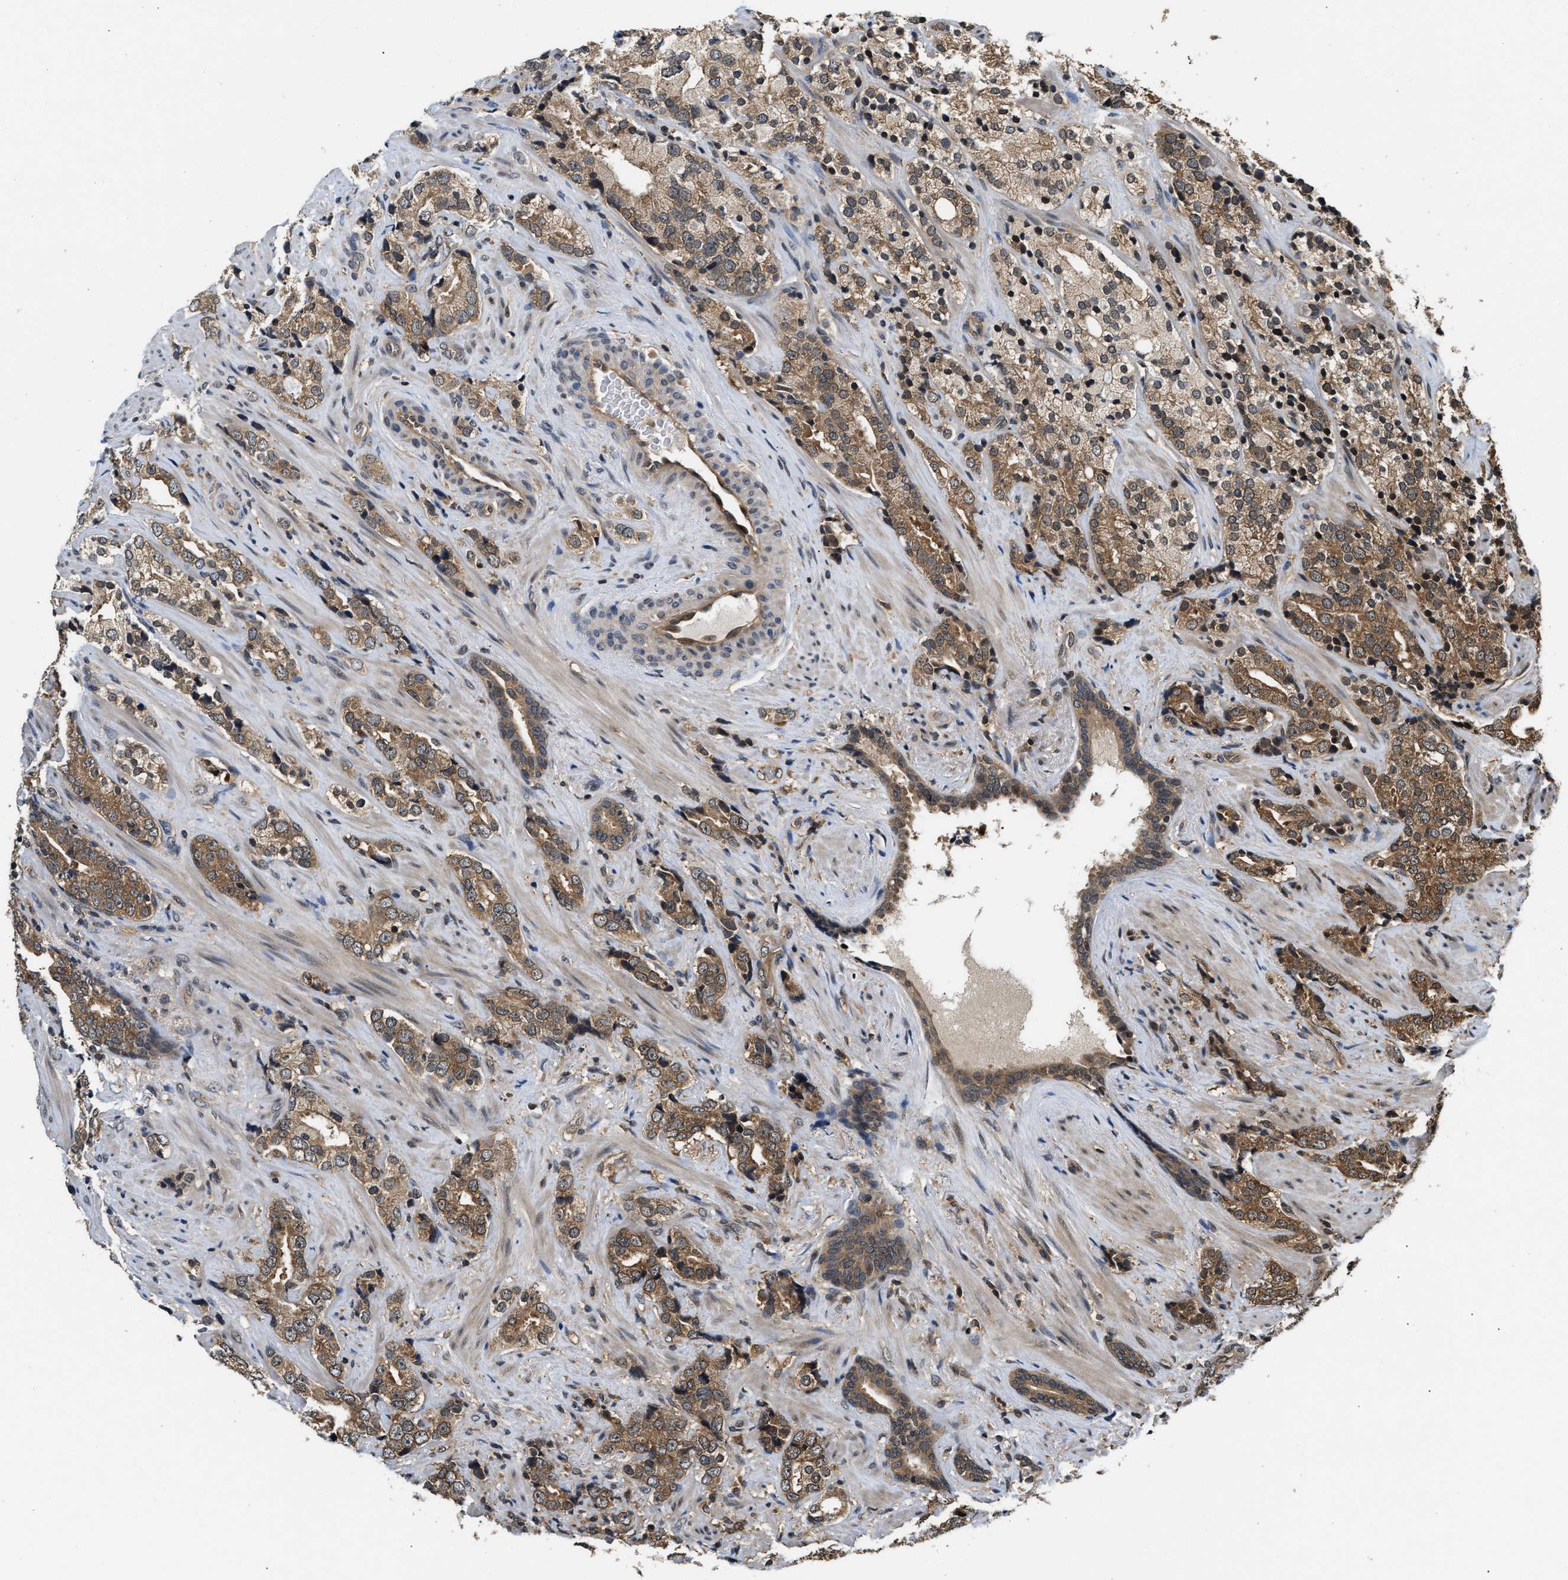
{"staining": {"intensity": "moderate", "quantity": ">75%", "location": "cytoplasmic/membranous"}, "tissue": "prostate cancer", "cell_type": "Tumor cells", "image_type": "cancer", "snomed": [{"axis": "morphology", "description": "Adenocarcinoma, High grade"}, {"axis": "topography", "description": "Prostate"}], "caption": "Tumor cells demonstrate medium levels of moderate cytoplasmic/membranous positivity in approximately >75% of cells in prostate cancer.", "gene": "RAB29", "patient": {"sex": "male", "age": 71}}